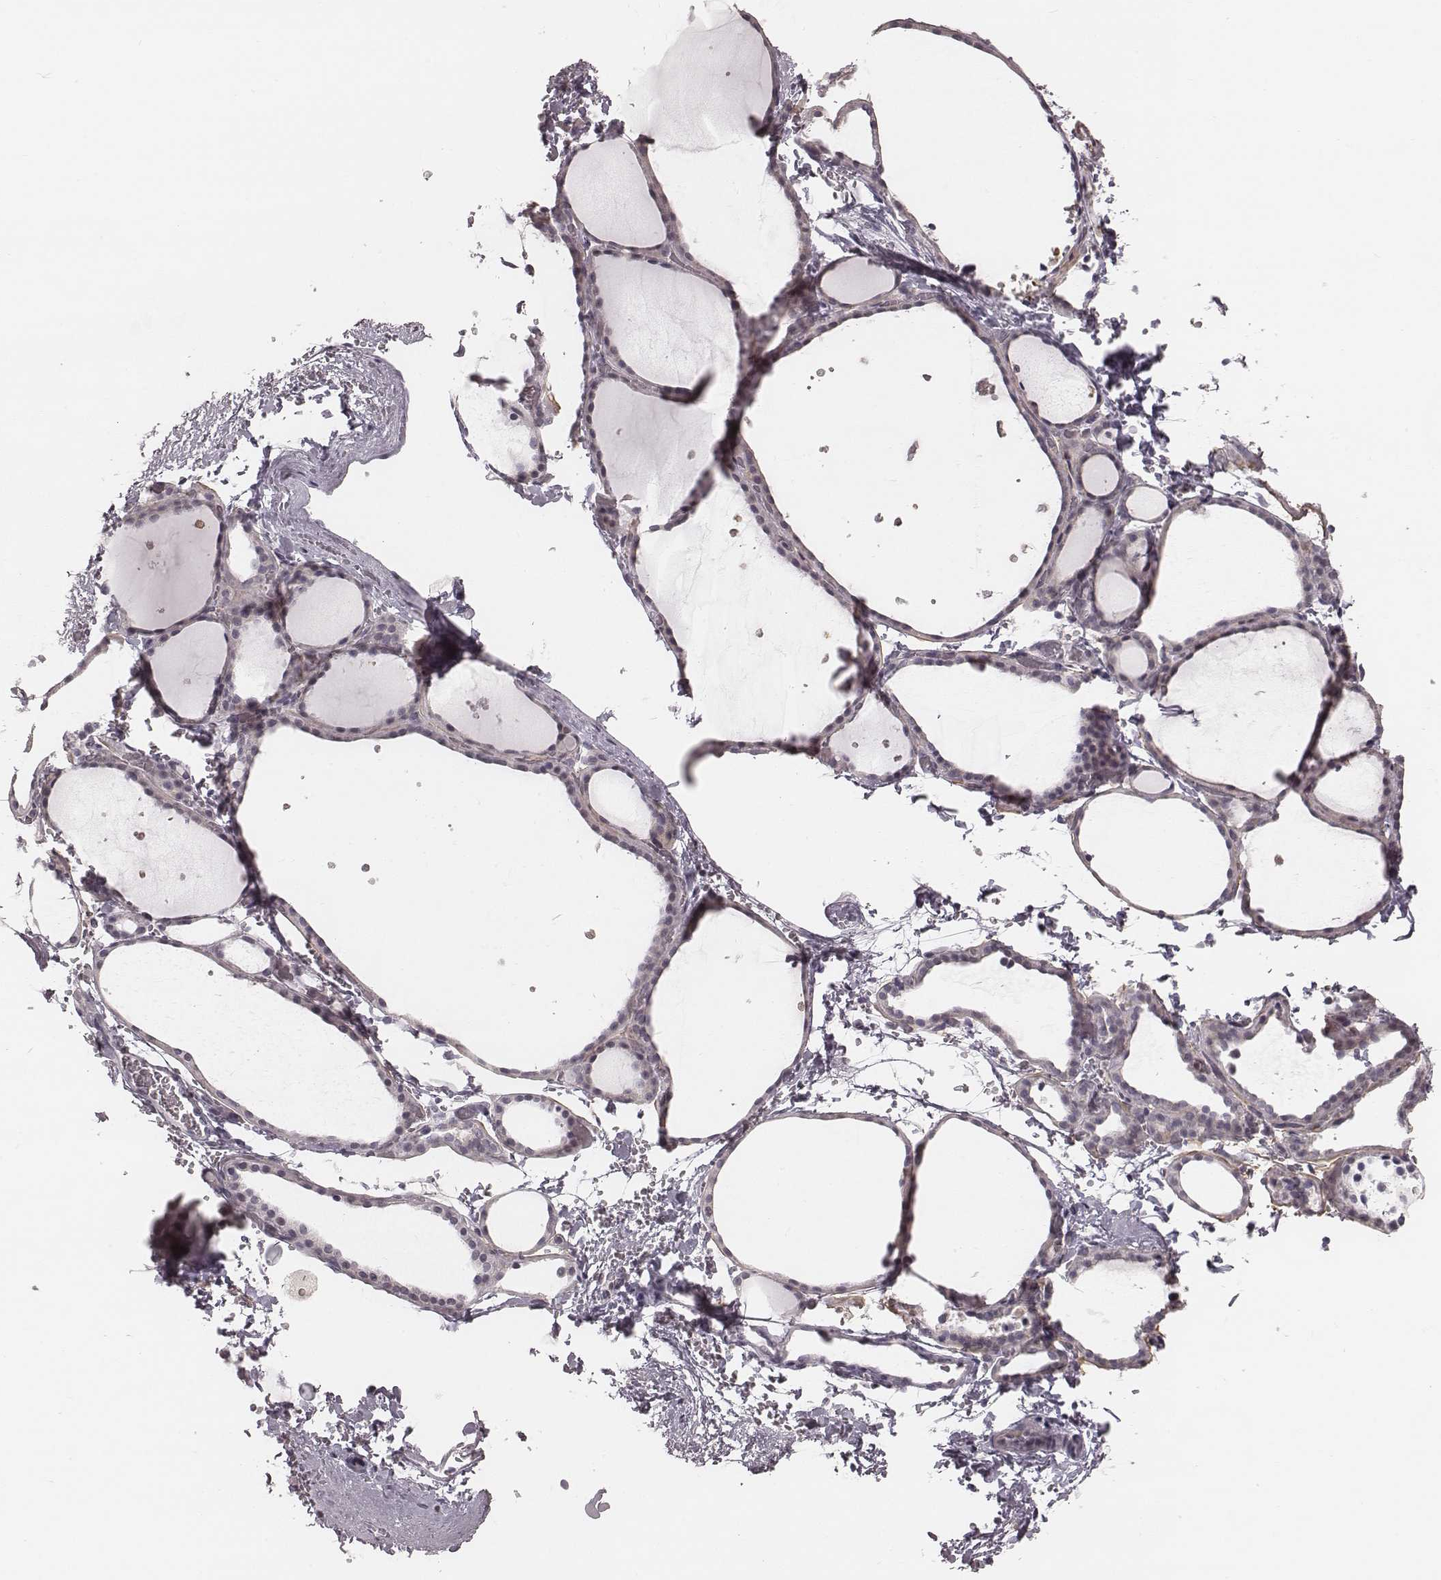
{"staining": {"intensity": "negative", "quantity": "none", "location": "none"}, "tissue": "thyroid gland", "cell_type": "Glandular cells", "image_type": "normal", "snomed": [{"axis": "morphology", "description": "Normal tissue, NOS"}, {"axis": "topography", "description": "Thyroid gland"}], "caption": "Benign thyroid gland was stained to show a protein in brown. There is no significant positivity in glandular cells. (IHC, brightfield microscopy, high magnification).", "gene": "IQCG", "patient": {"sex": "female", "age": 36}}